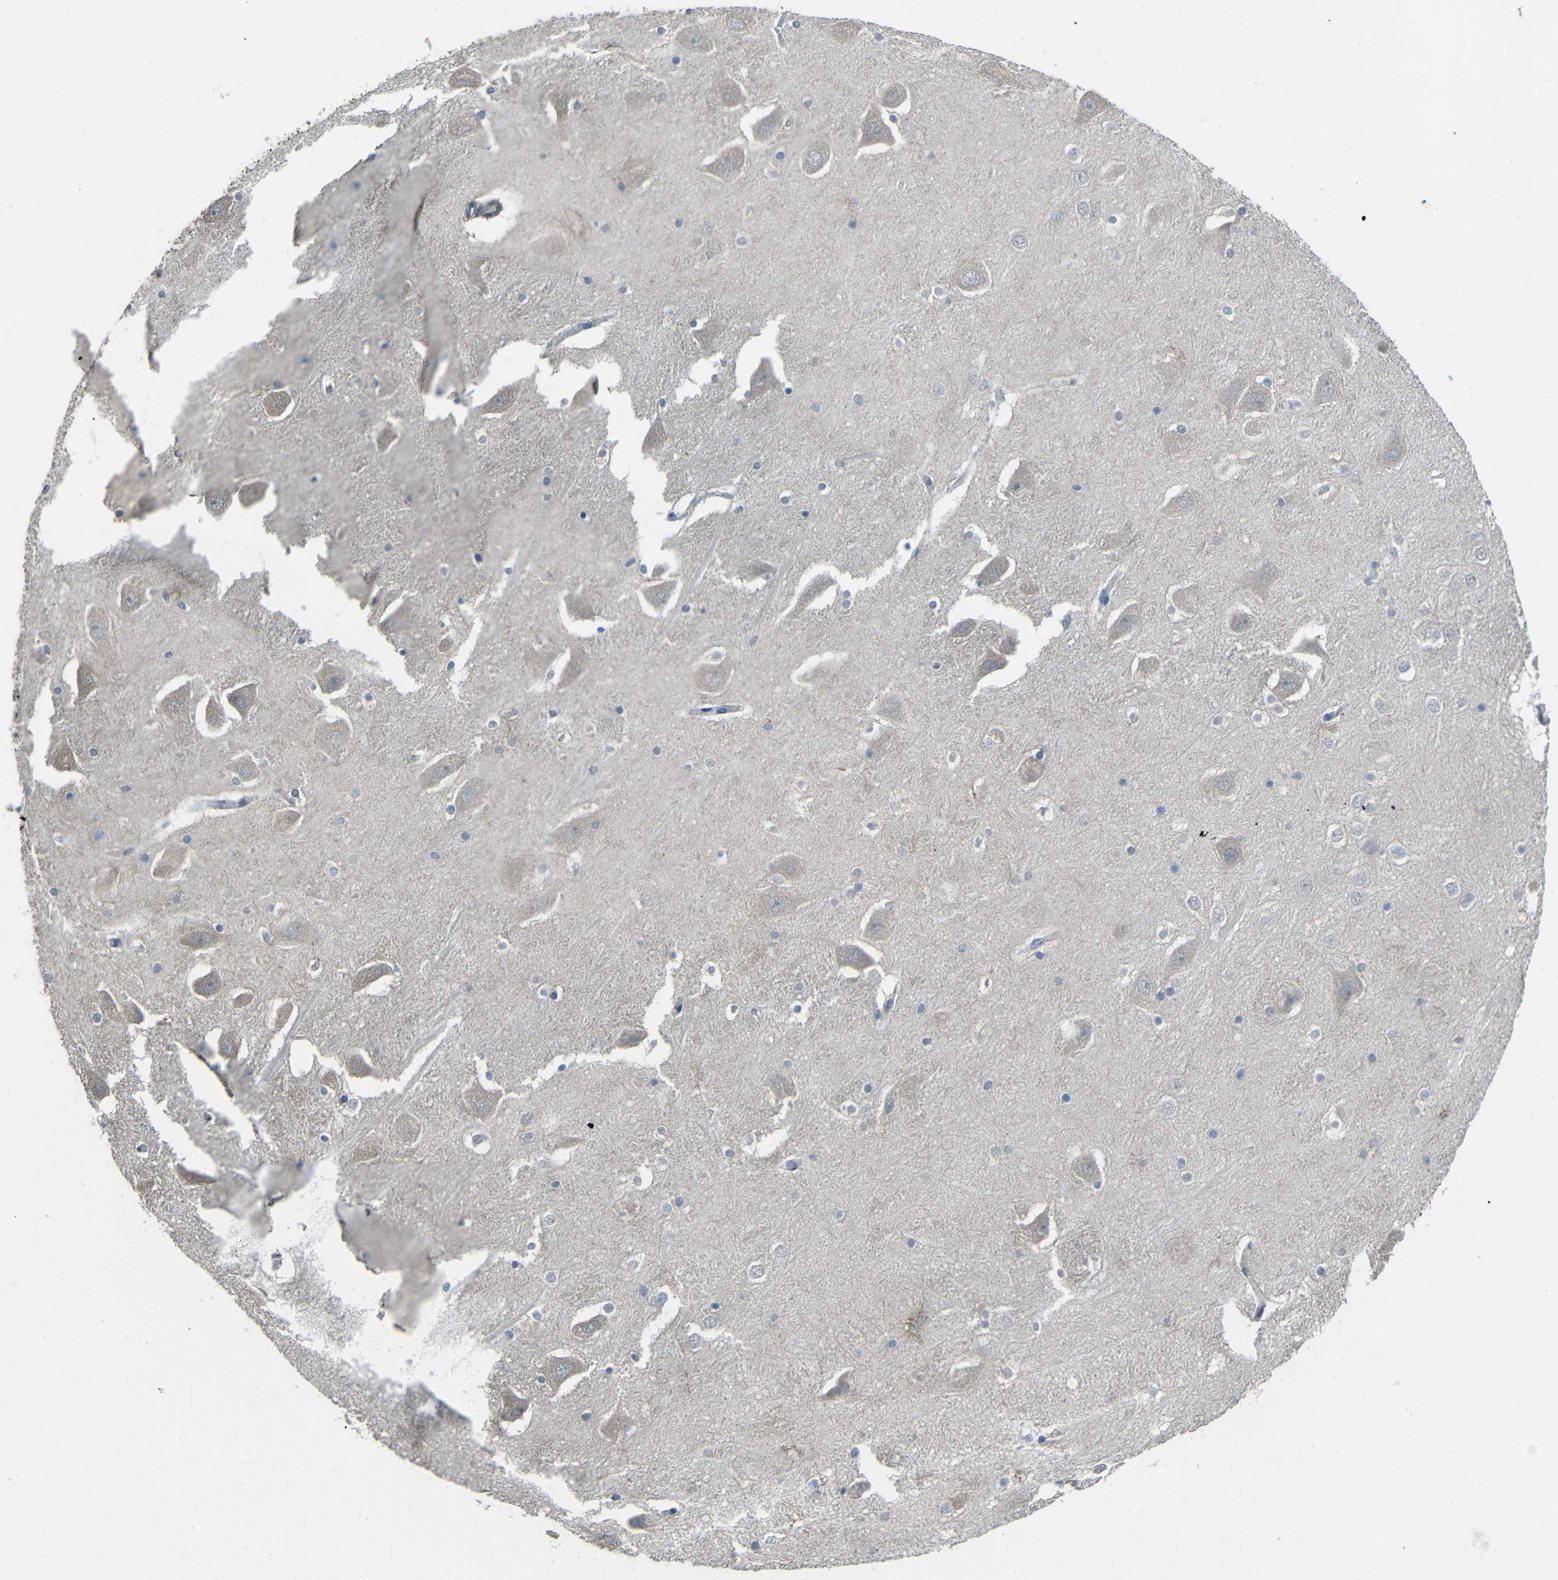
{"staining": {"intensity": "negative", "quantity": "none", "location": "none"}, "tissue": "hippocampus", "cell_type": "Glial cells", "image_type": "normal", "snomed": [{"axis": "morphology", "description": "Normal tissue, NOS"}, {"axis": "topography", "description": "Hippocampus"}], "caption": "Immunohistochemical staining of normal hippocampus displays no significant positivity in glial cells. (DAB (3,3'-diaminobenzidine) immunohistochemistry, high magnification).", "gene": "STBD1", "patient": {"sex": "male", "age": 45}}